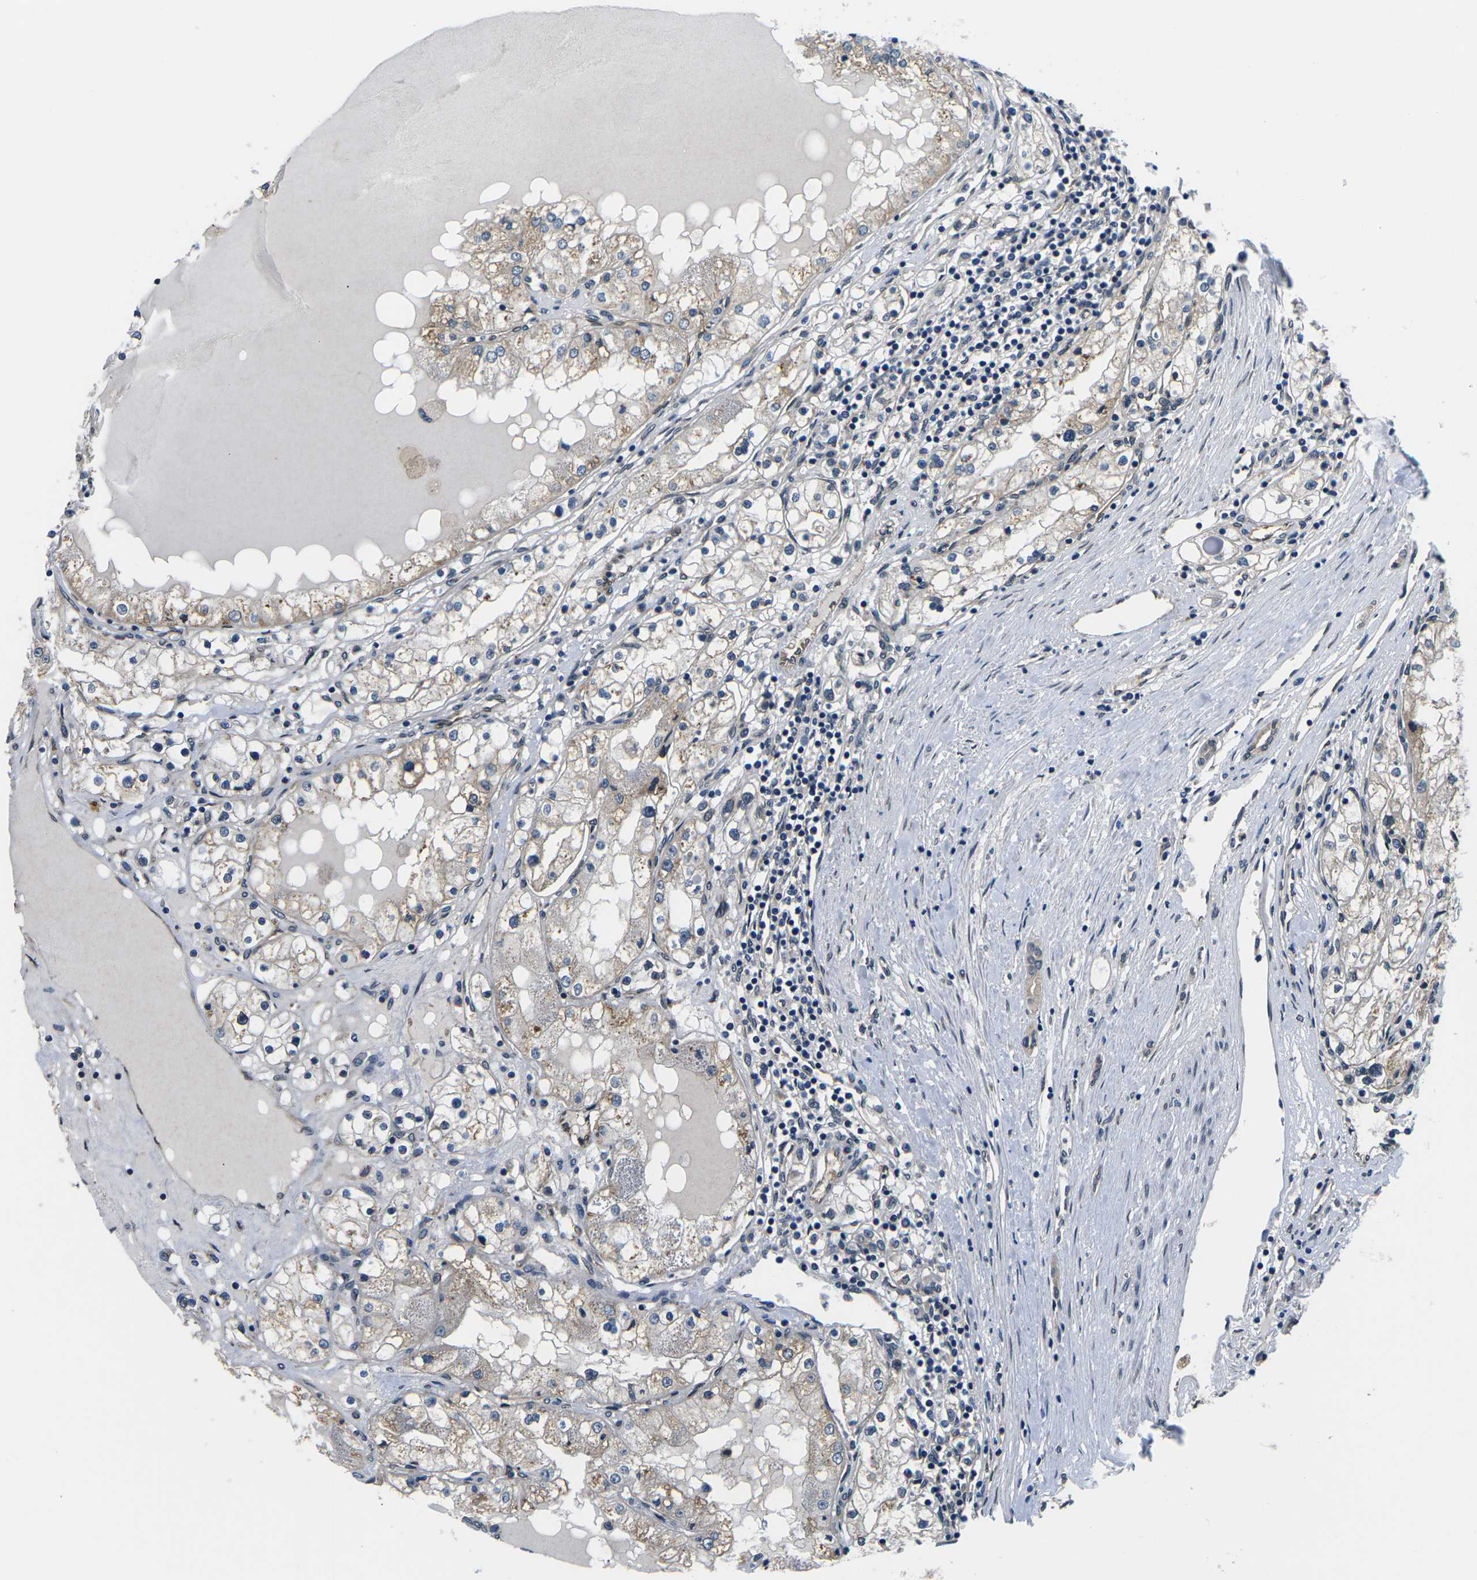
{"staining": {"intensity": "weak", "quantity": "25%-75%", "location": "cytoplasmic/membranous"}, "tissue": "renal cancer", "cell_type": "Tumor cells", "image_type": "cancer", "snomed": [{"axis": "morphology", "description": "Adenocarcinoma, NOS"}, {"axis": "topography", "description": "Kidney"}], "caption": "Protein analysis of renal adenocarcinoma tissue exhibits weak cytoplasmic/membranous positivity in approximately 25%-75% of tumor cells.", "gene": "SNX10", "patient": {"sex": "male", "age": 68}}